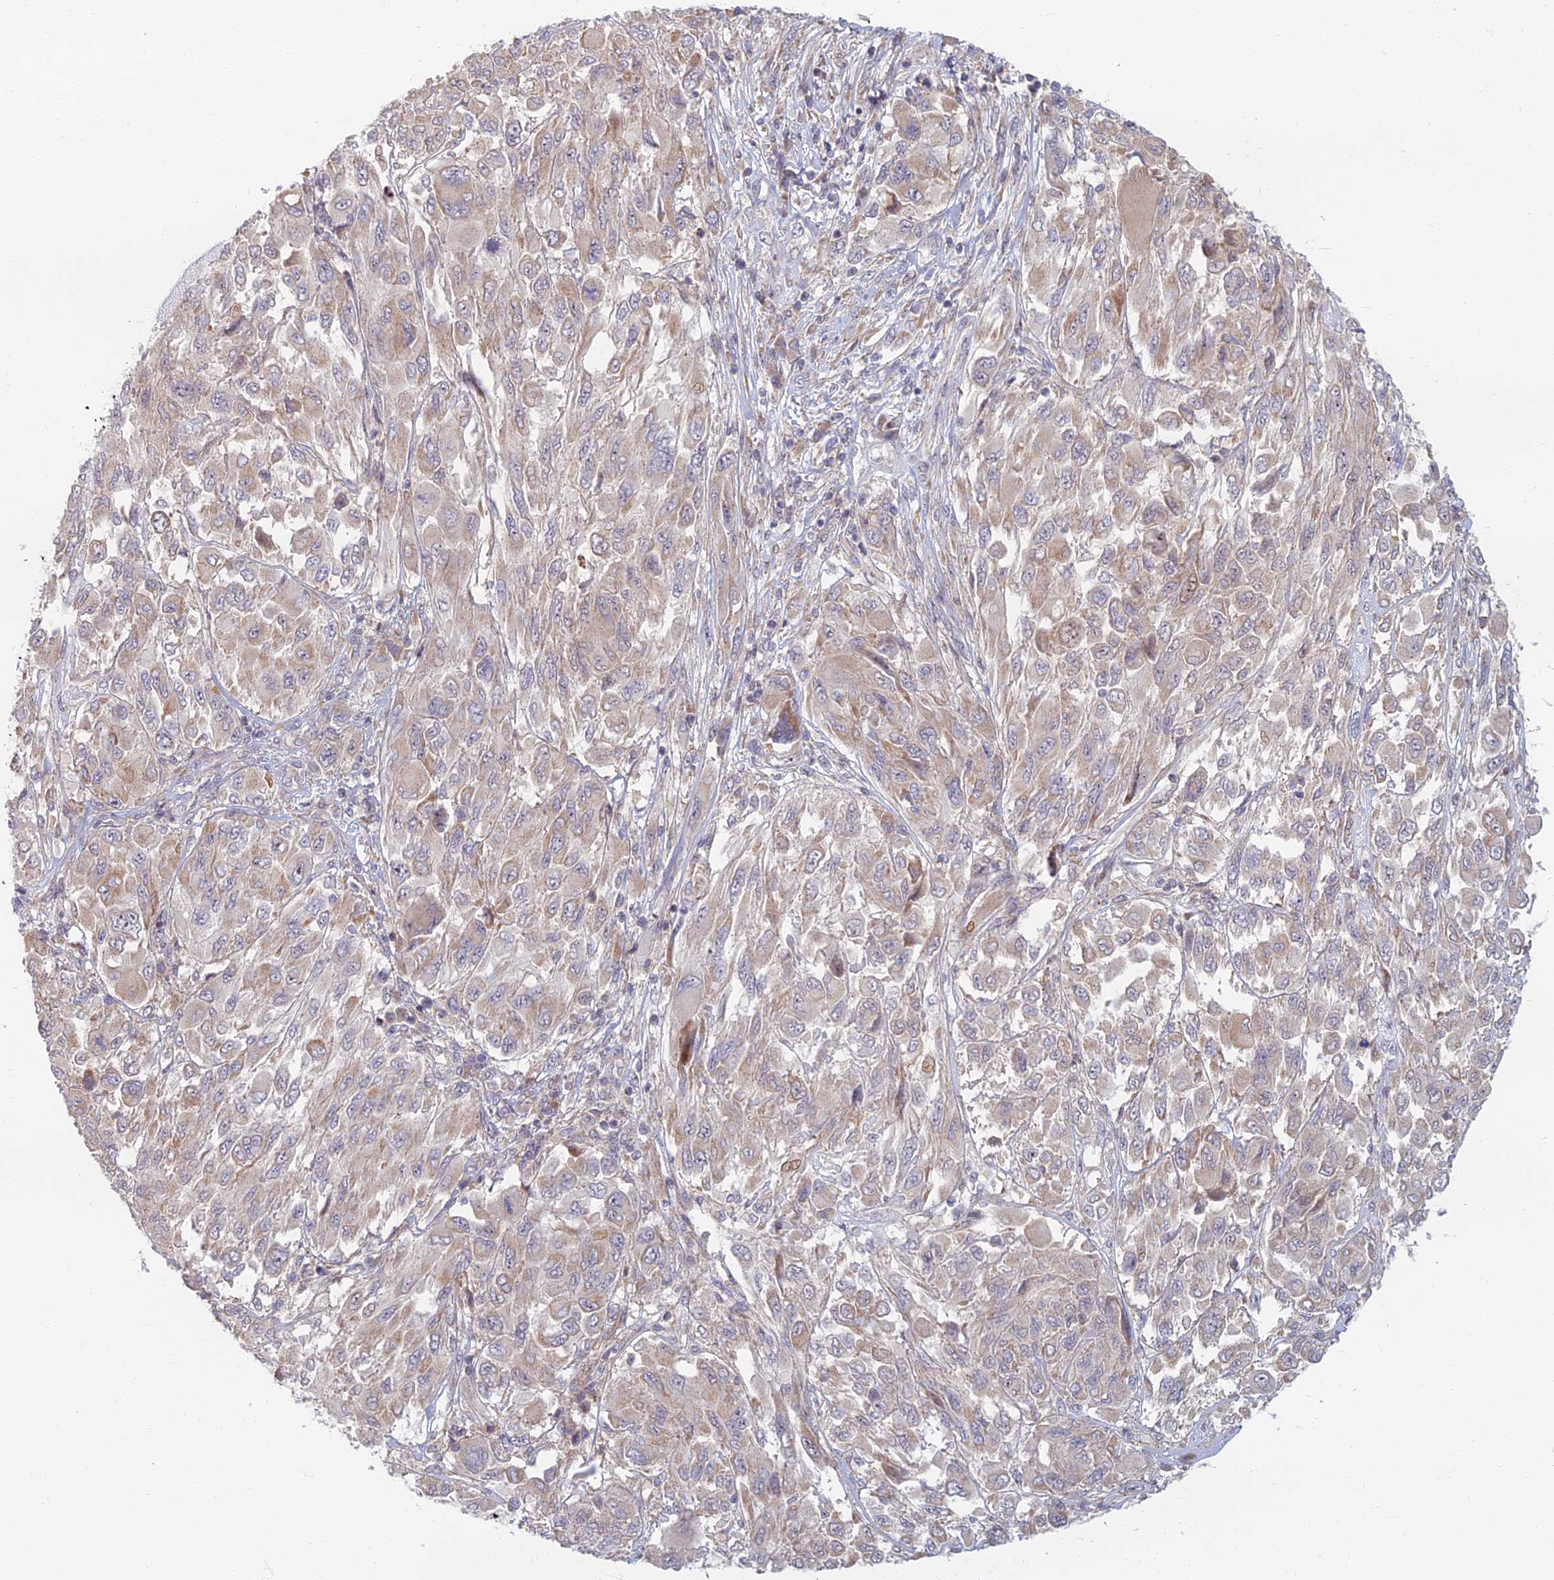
{"staining": {"intensity": "weak", "quantity": "<25%", "location": "cytoplasmic/membranous"}, "tissue": "melanoma", "cell_type": "Tumor cells", "image_type": "cancer", "snomed": [{"axis": "morphology", "description": "Malignant melanoma, NOS"}, {"axis": "topography", "description": "Skin"}], "caption": "Protein analysis of malignant melanoma displays no significant staining in tumor cells.", "gene": "C15orf40", "patient": {"sex": "female", "age": 91}}